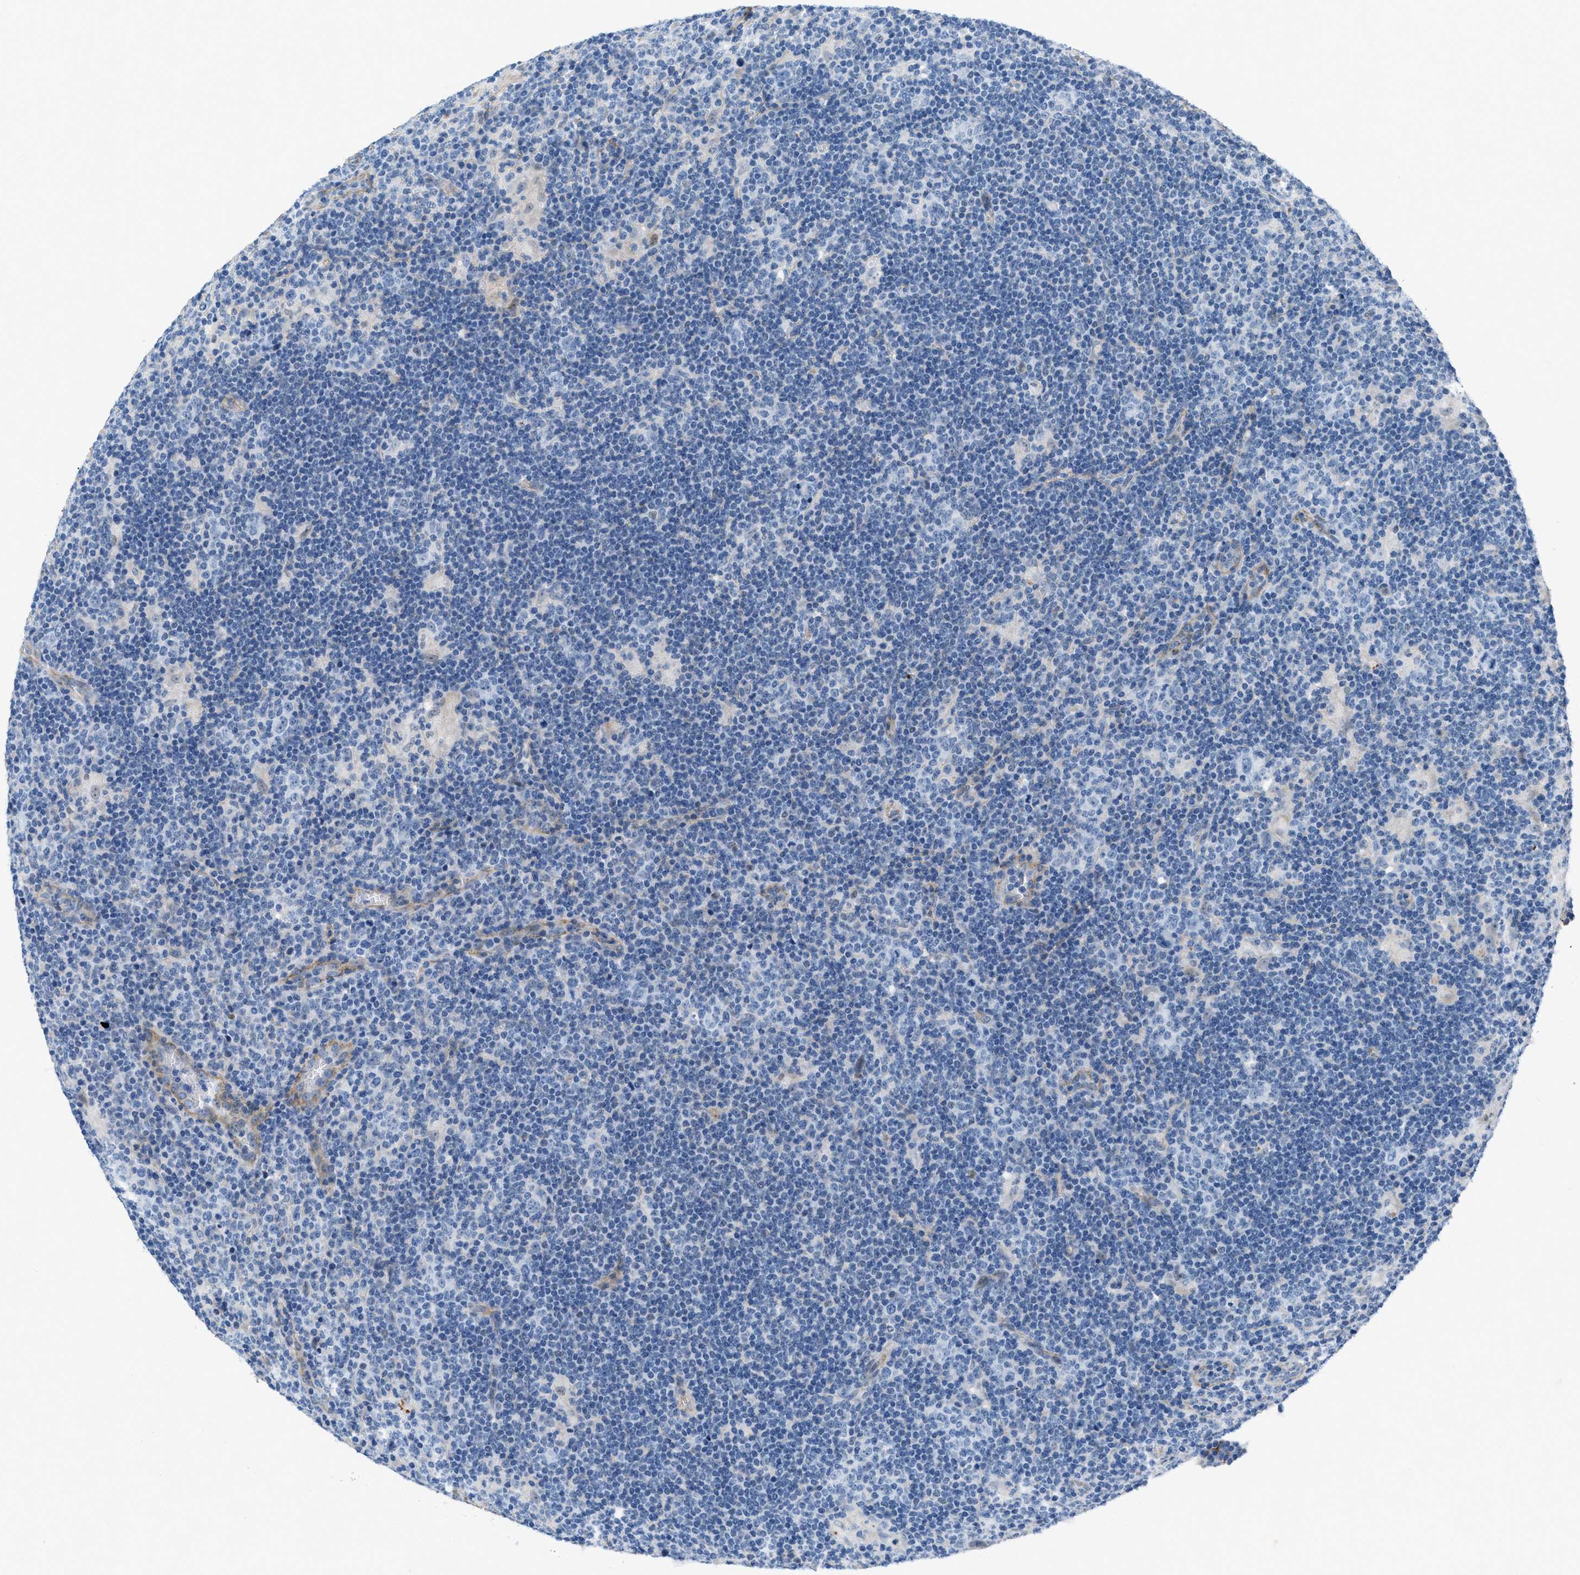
{"staining": {"intensity": "negative", "quantity": "none", "location": "none"}, "tissue": "lymphoma", "cell_type": "Tumor cells", "image_type": "cancer", "snomed": [{"axis": "morphology", "description": "Hodgkin's disease, NOS"}, {"axis": "topography", "description": "Lymph node"}], "caption": "Immunohistochemical staining of human Hodgkin's disease demonstrates no significant positivity in tumor cells.", "gene": "FBN1", "patient": {"sex": "female", "age": 57}}